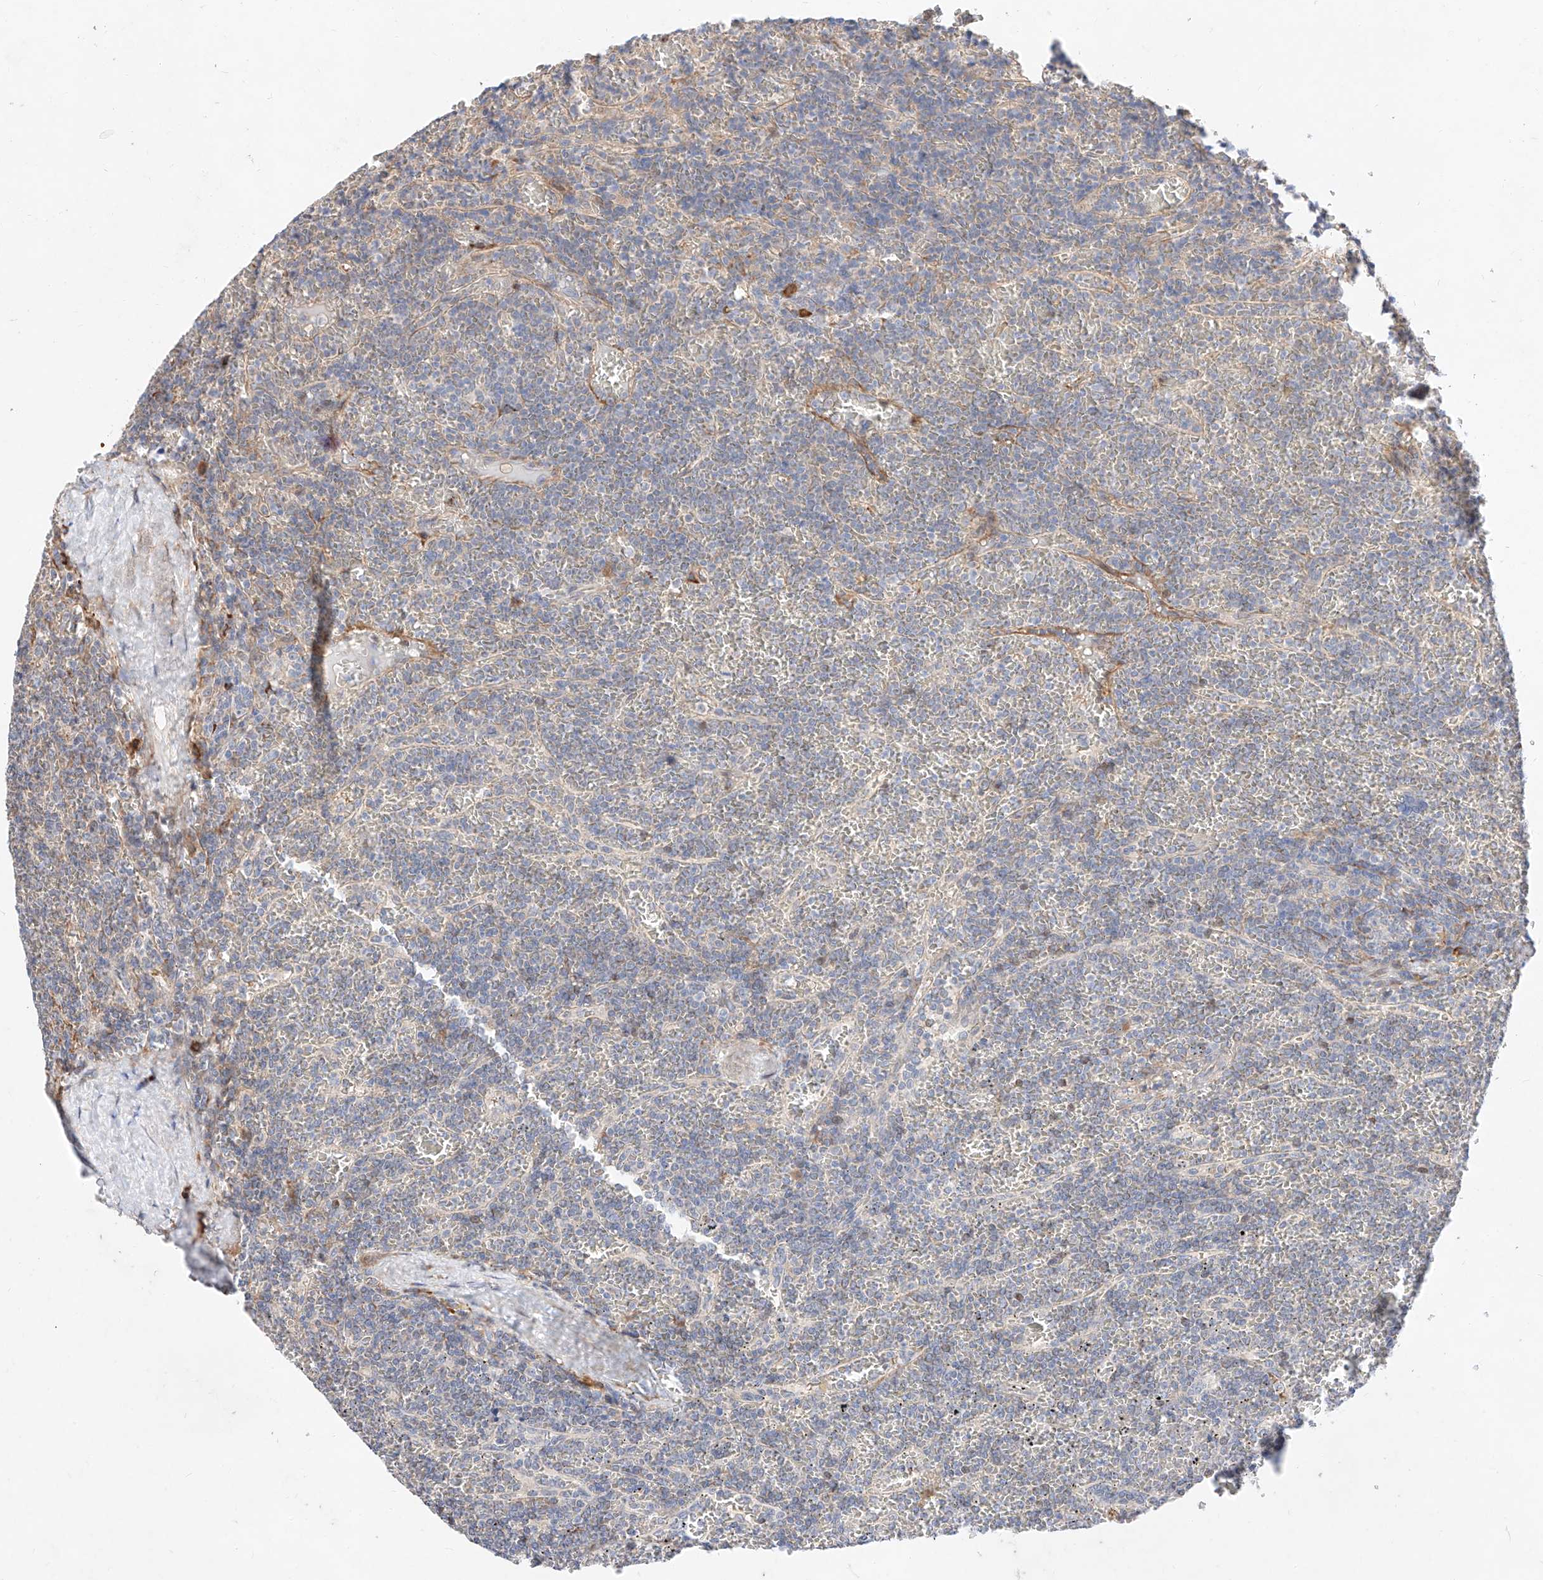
{"staining": {"intensity": "negative", "quantity": "none", "location": "none"}, "tissue": "lymphoma", "cell_type": "Tumor cells", "image_type": "cancer", "snomed": [{"axis": "morphology", "description": "Malignant lymphoma, non-Hodgkin's type, Low grade"}, {"axis": "topography", "description": "Spleen"}], "caption": "The micrograph shows no staining of tumor cells in malignant lymphoma, non-Hodgkin's type (low-grade). (DAB immunohistochemistry with hematoxylin counter stain).", "gene": "ATP9B", "patient": {"sex": "female", "age": 19}}